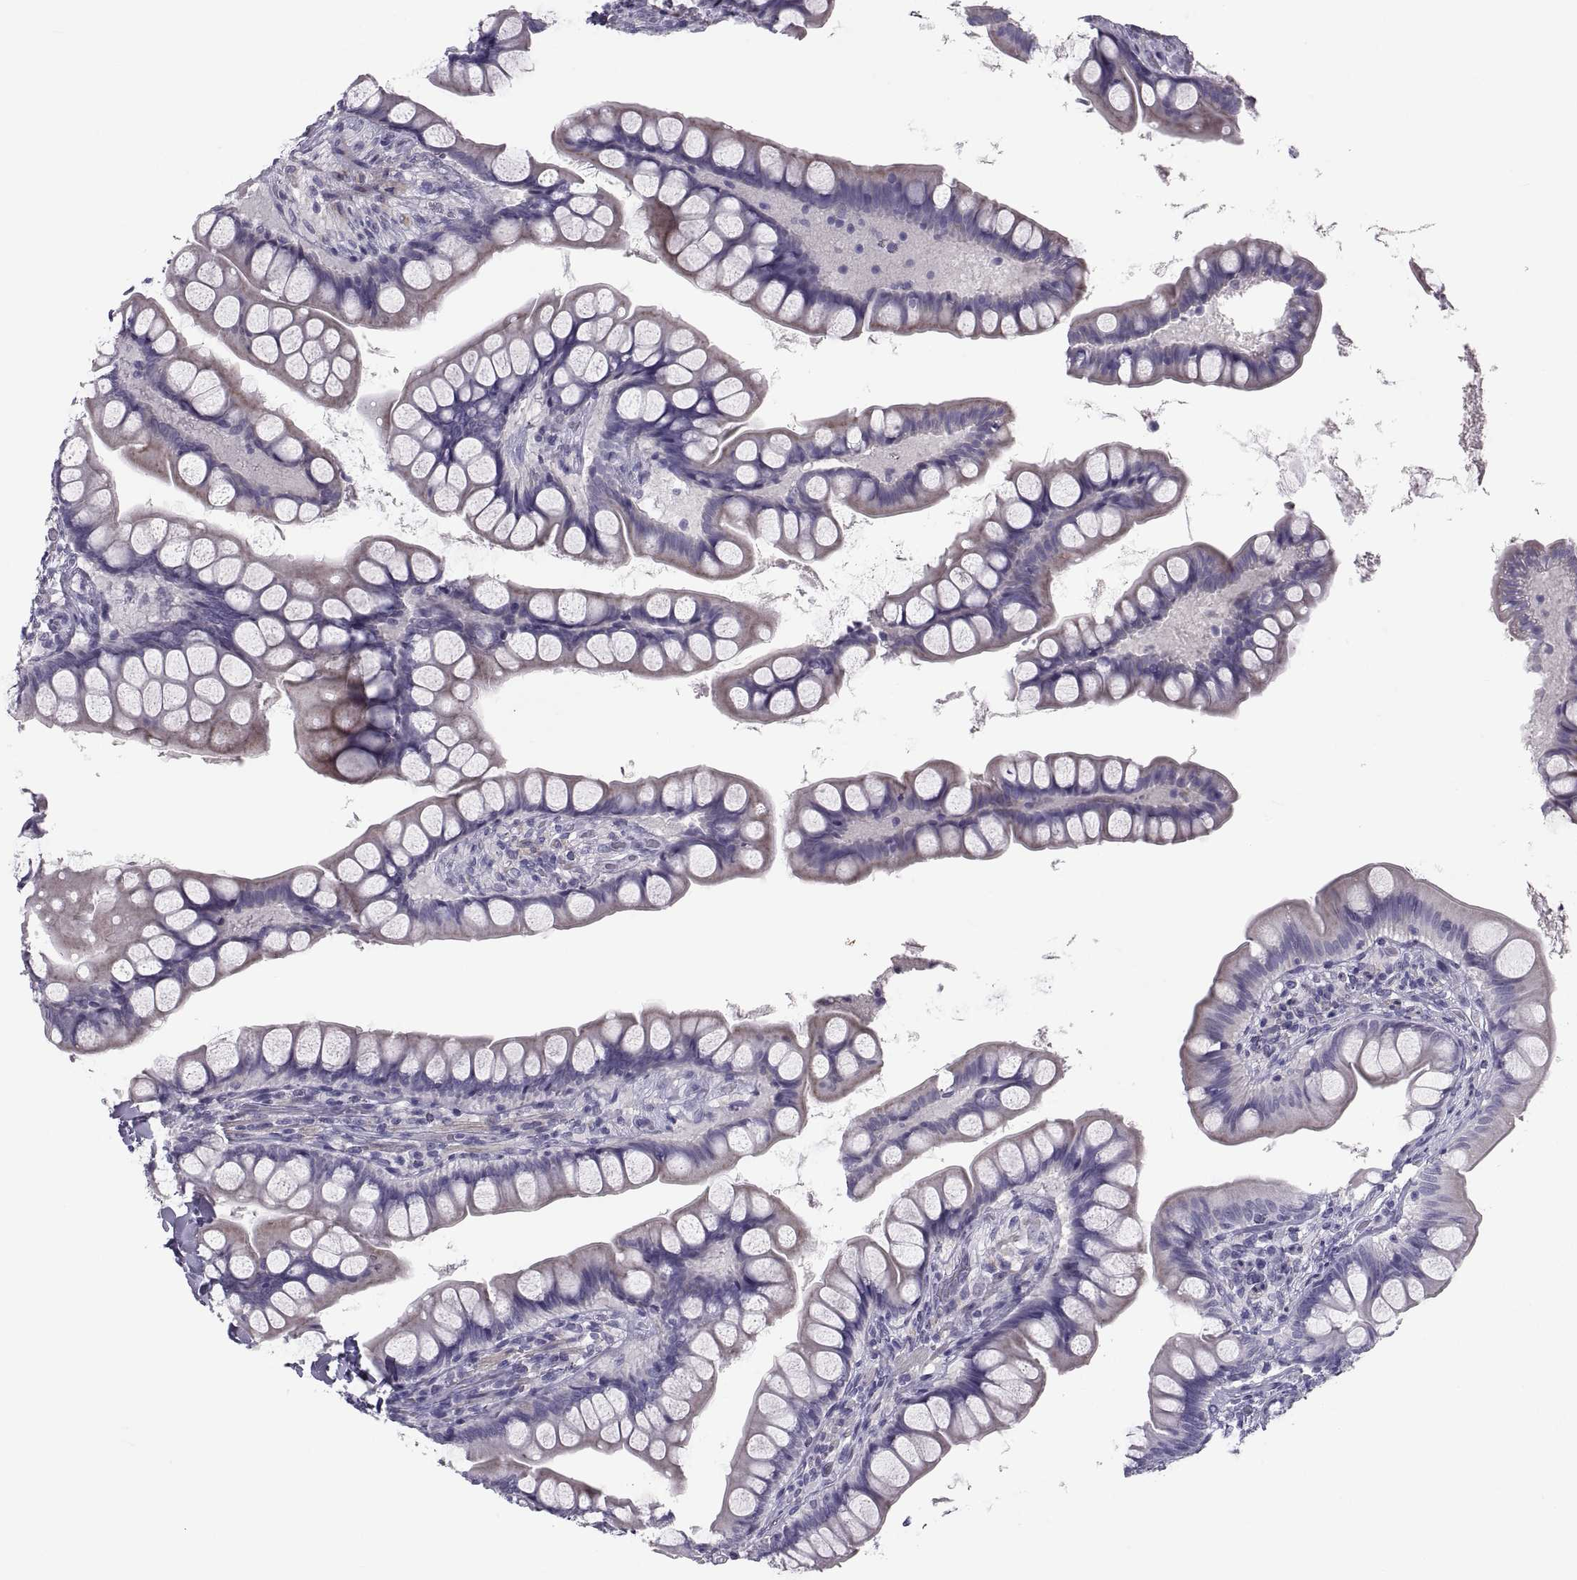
{"staining": {"intensity": "weak", "quantity": "25%-75%", "location": "cytoplasmic/membranous"}, "tissue": "small intestine", "cell_type": "Glandular cells", "image_type": "normal", "snomed": [{"axis": "morphology", "description": "Normal tissue, NOS"}, {"axis": "topography", "description": "Small intestine"}], "caption": "Small intestine stained with IHC demonstrates weak cytoplasmic/membranous staining in approximately 25%-75% of glandular cells.", "gene": "IGSF1", "patient": {"sex": "male", "age": 70}}